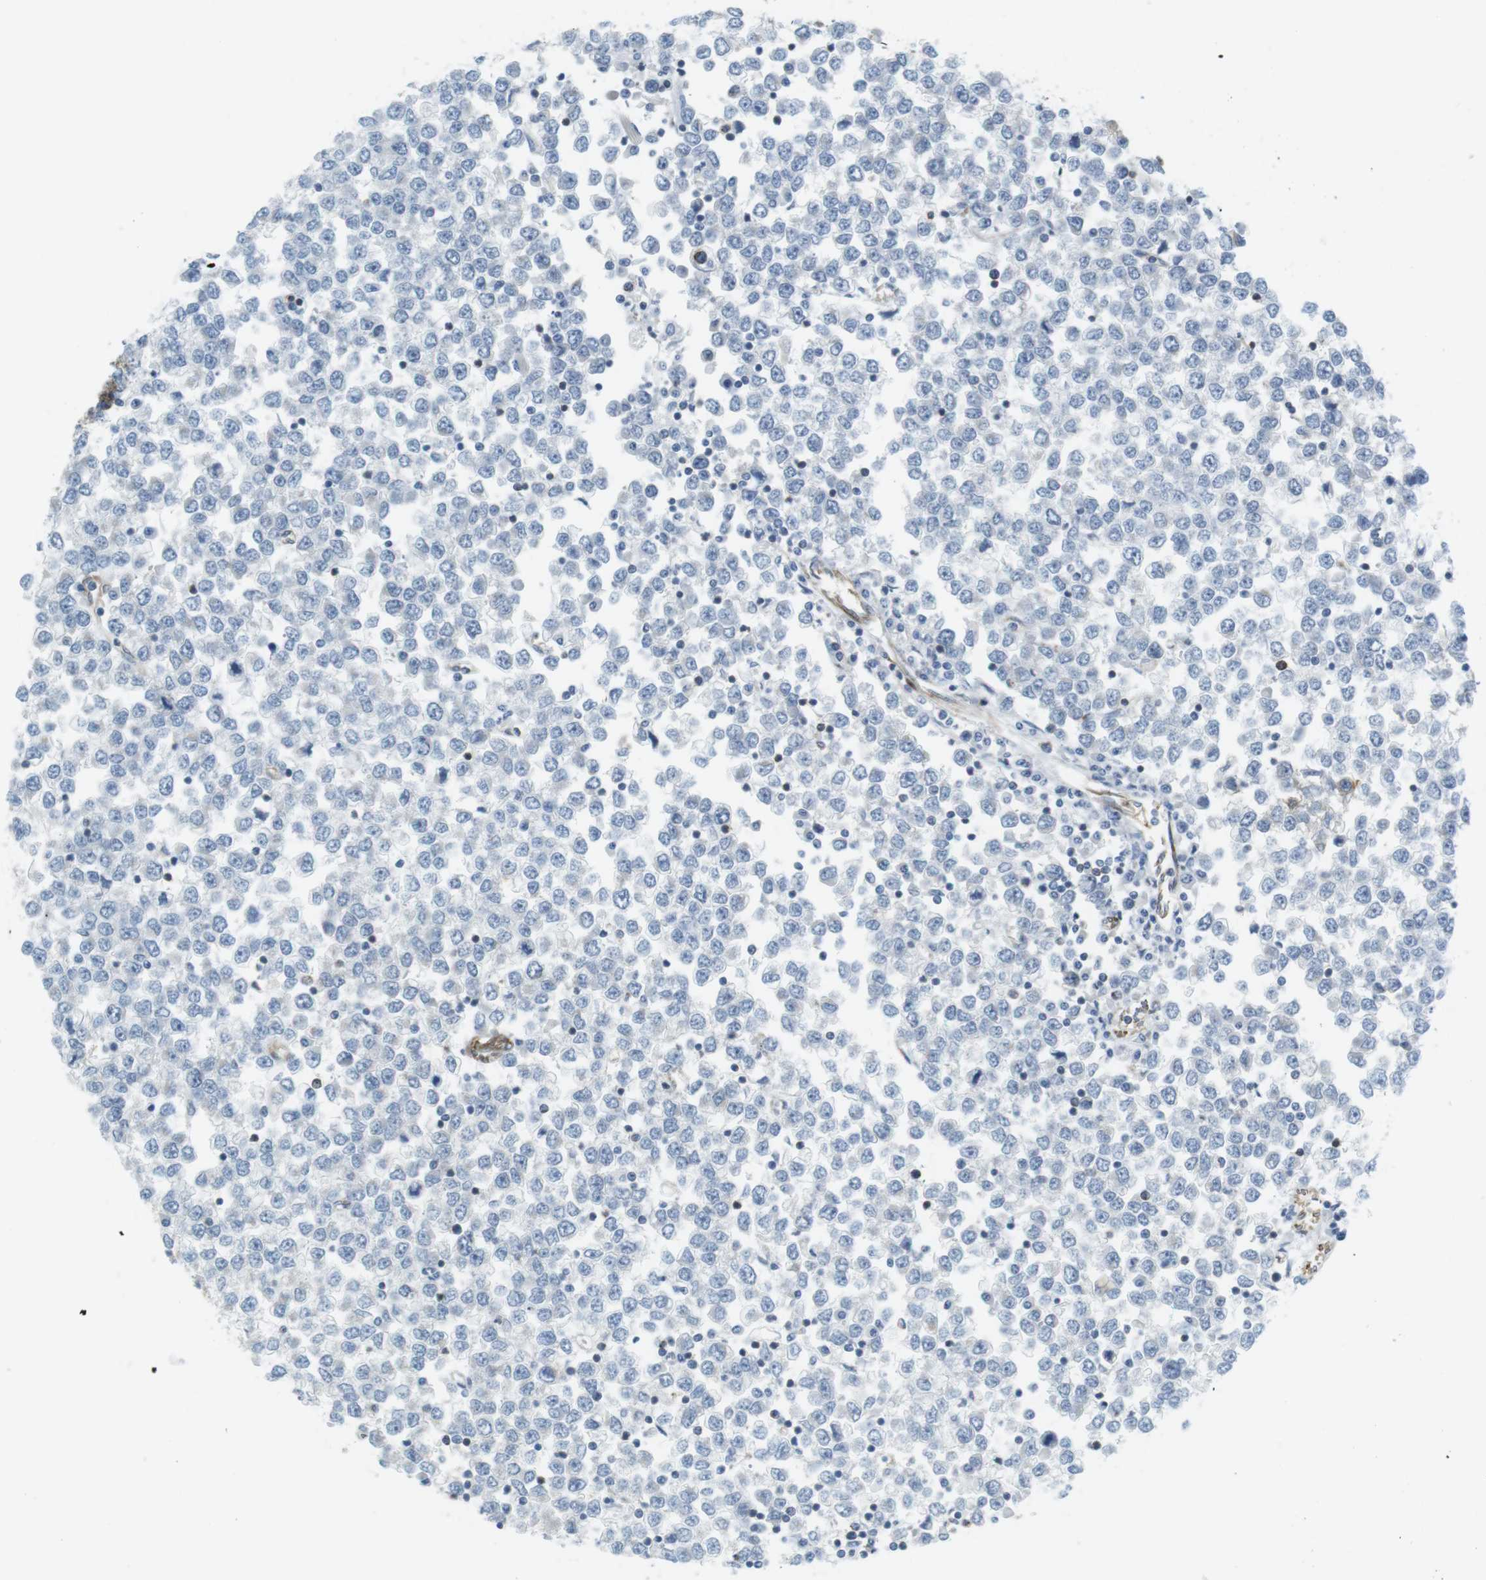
{"staining": {"intensity": "negative", "quantity": "none", "location": "none"}, "tissue": "testis cancer", "cell_type": "Tumor cells", "image_type": "cancer", "snomed": [{"axis": "morphology", "description": "Seminoma, NOS"}, {"axis": "topography", "description": "Testis"}], "caption": "There is no significant staining in tumor cells of testis cancer.", "gene": "F2R", "patient": {"sex": "male", "age": 65}}